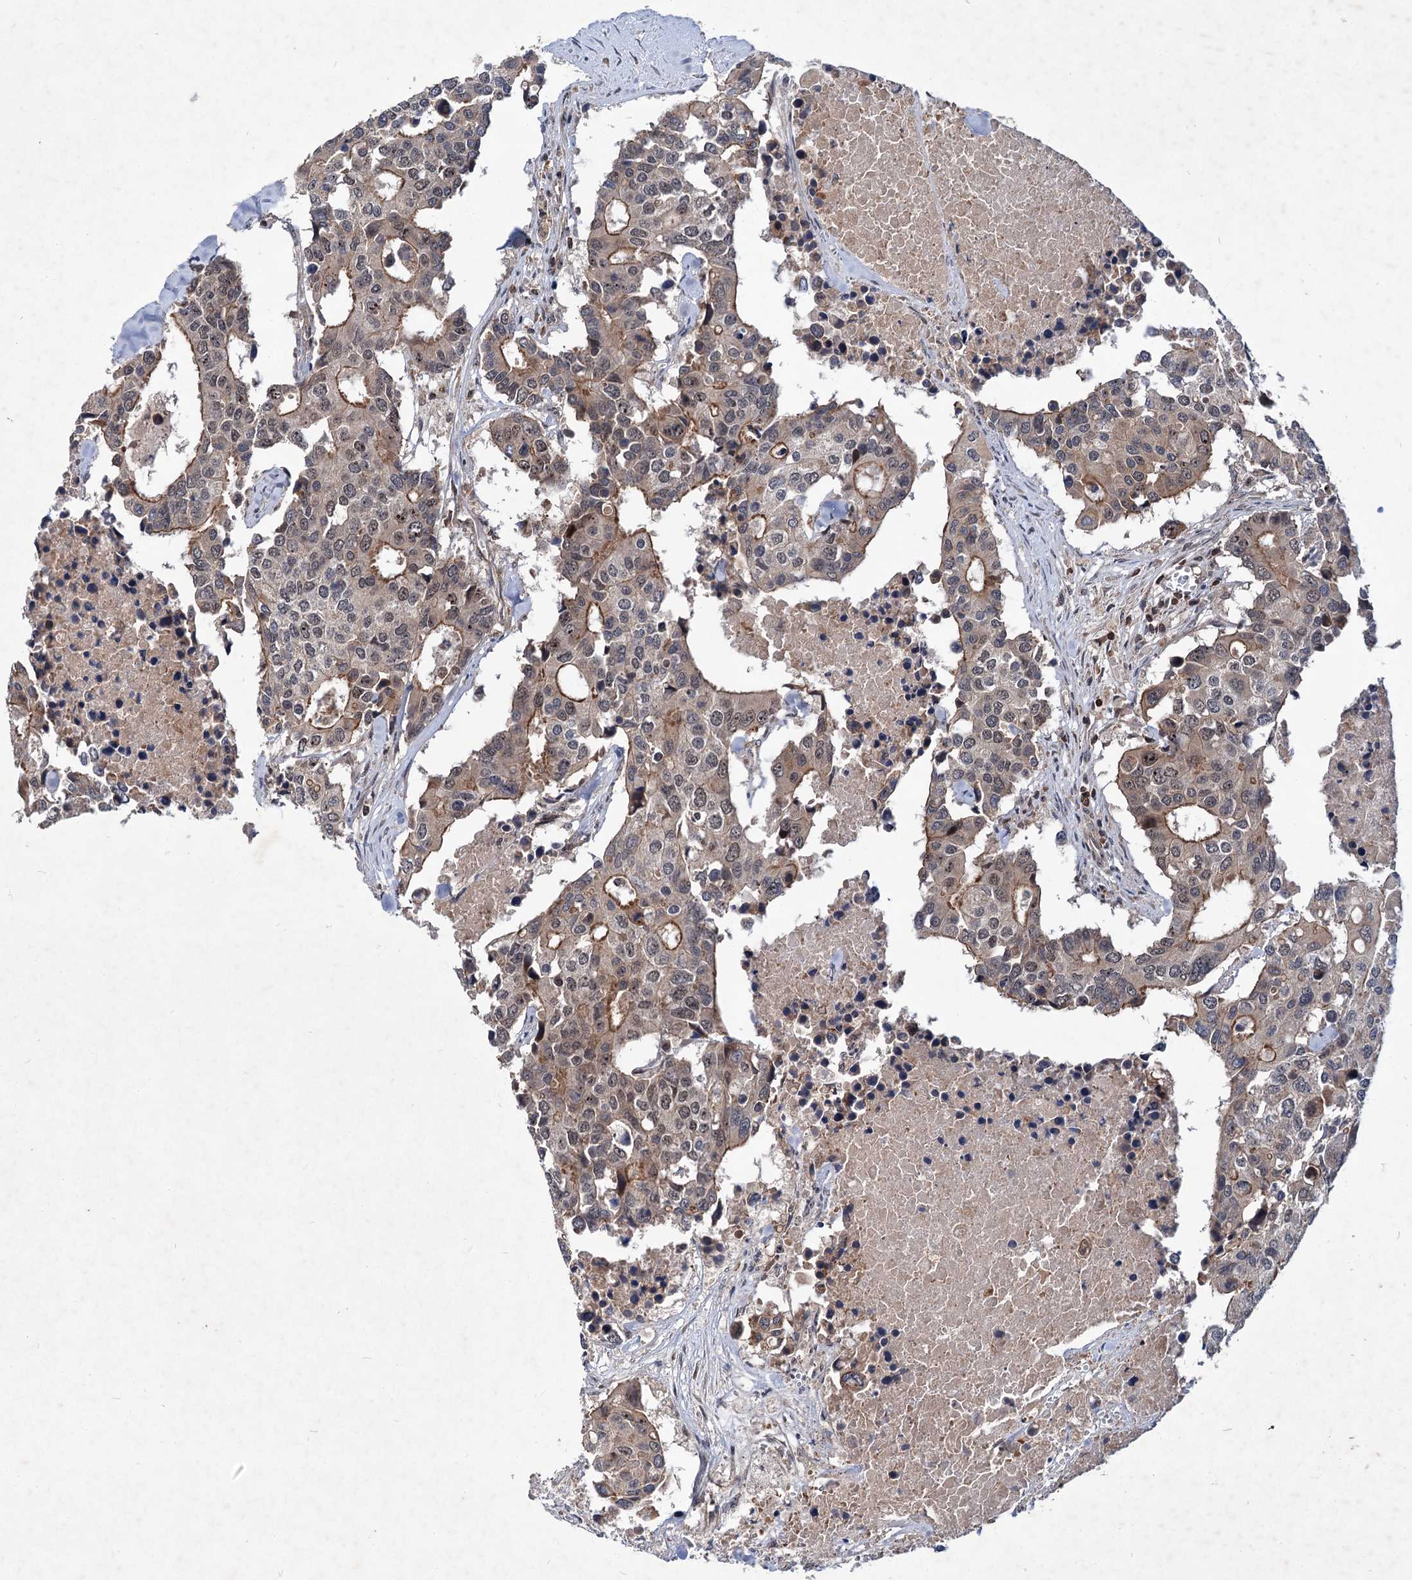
{"staining": {"intensity": "moderate", "quantity": "25%-75%", "location": "cytoplasmic/membranous"}, "tissue": "colorectal cancer", "cell_type": "Tumor cells", "image_type": "cancer", "snomed": [{"axis": "morphology", "description": "Adenocarcinoma, NOS"}, {"axis": "topography", "description": "Colon"}], "caption": "Tumor cells demonstrate medium levels of moderate cytoplasmic/membranous positivity in about 25%-75% of cells in human adenocarcinoma (colorectal). Using DAB (3,3'-diaminobenzidine) (brown) and hematoxylin (blue) stains, captured at high magnification using brightfield microscopy.", "gene": "ABLIM1", "patient": {"sex": "male", "age": 77}}